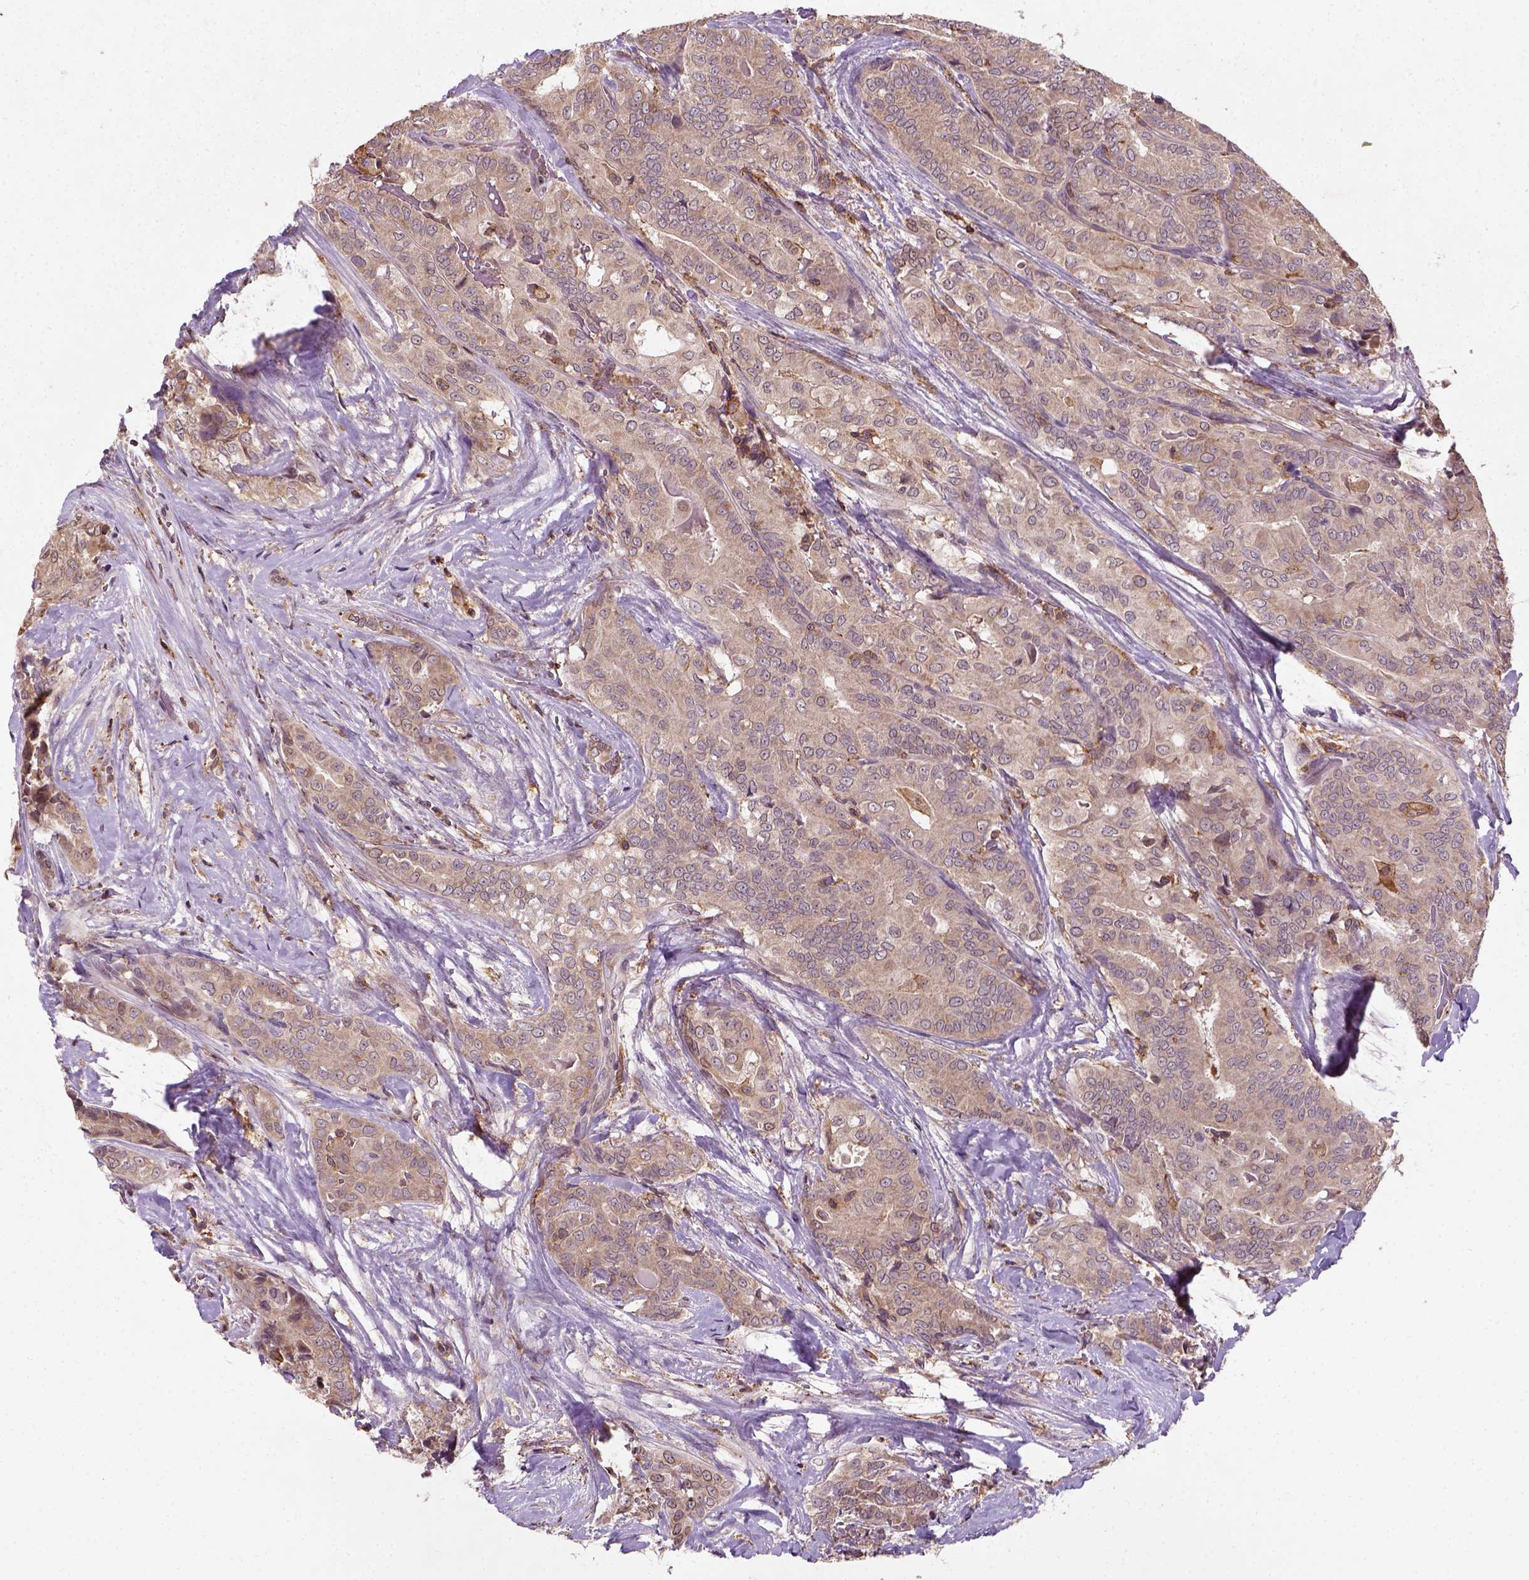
{"staining": {"intensity": "weak", "quantity": ">75%", "location": "cytoplasmic/membranous"}, "tissue": "thyroid cancer", "cell_type": "Tumor cells", "image_type": "cancer", "snomed": [{"axis": "morphology", "description": "Papillary adenocarcinoma, NOS"}, {"axis": "topography", "description": "Thyroid gland"}], "caption": "Approximately >75% of tumor cells in thyroid cancer (papillary adenocarcinoma) show weak cytoplasmic/membranous protein staining as visualized by brown immunohistochemical staining.", "gene": "CAMKK1", "patient": {"sex": "male", "age": 61}}